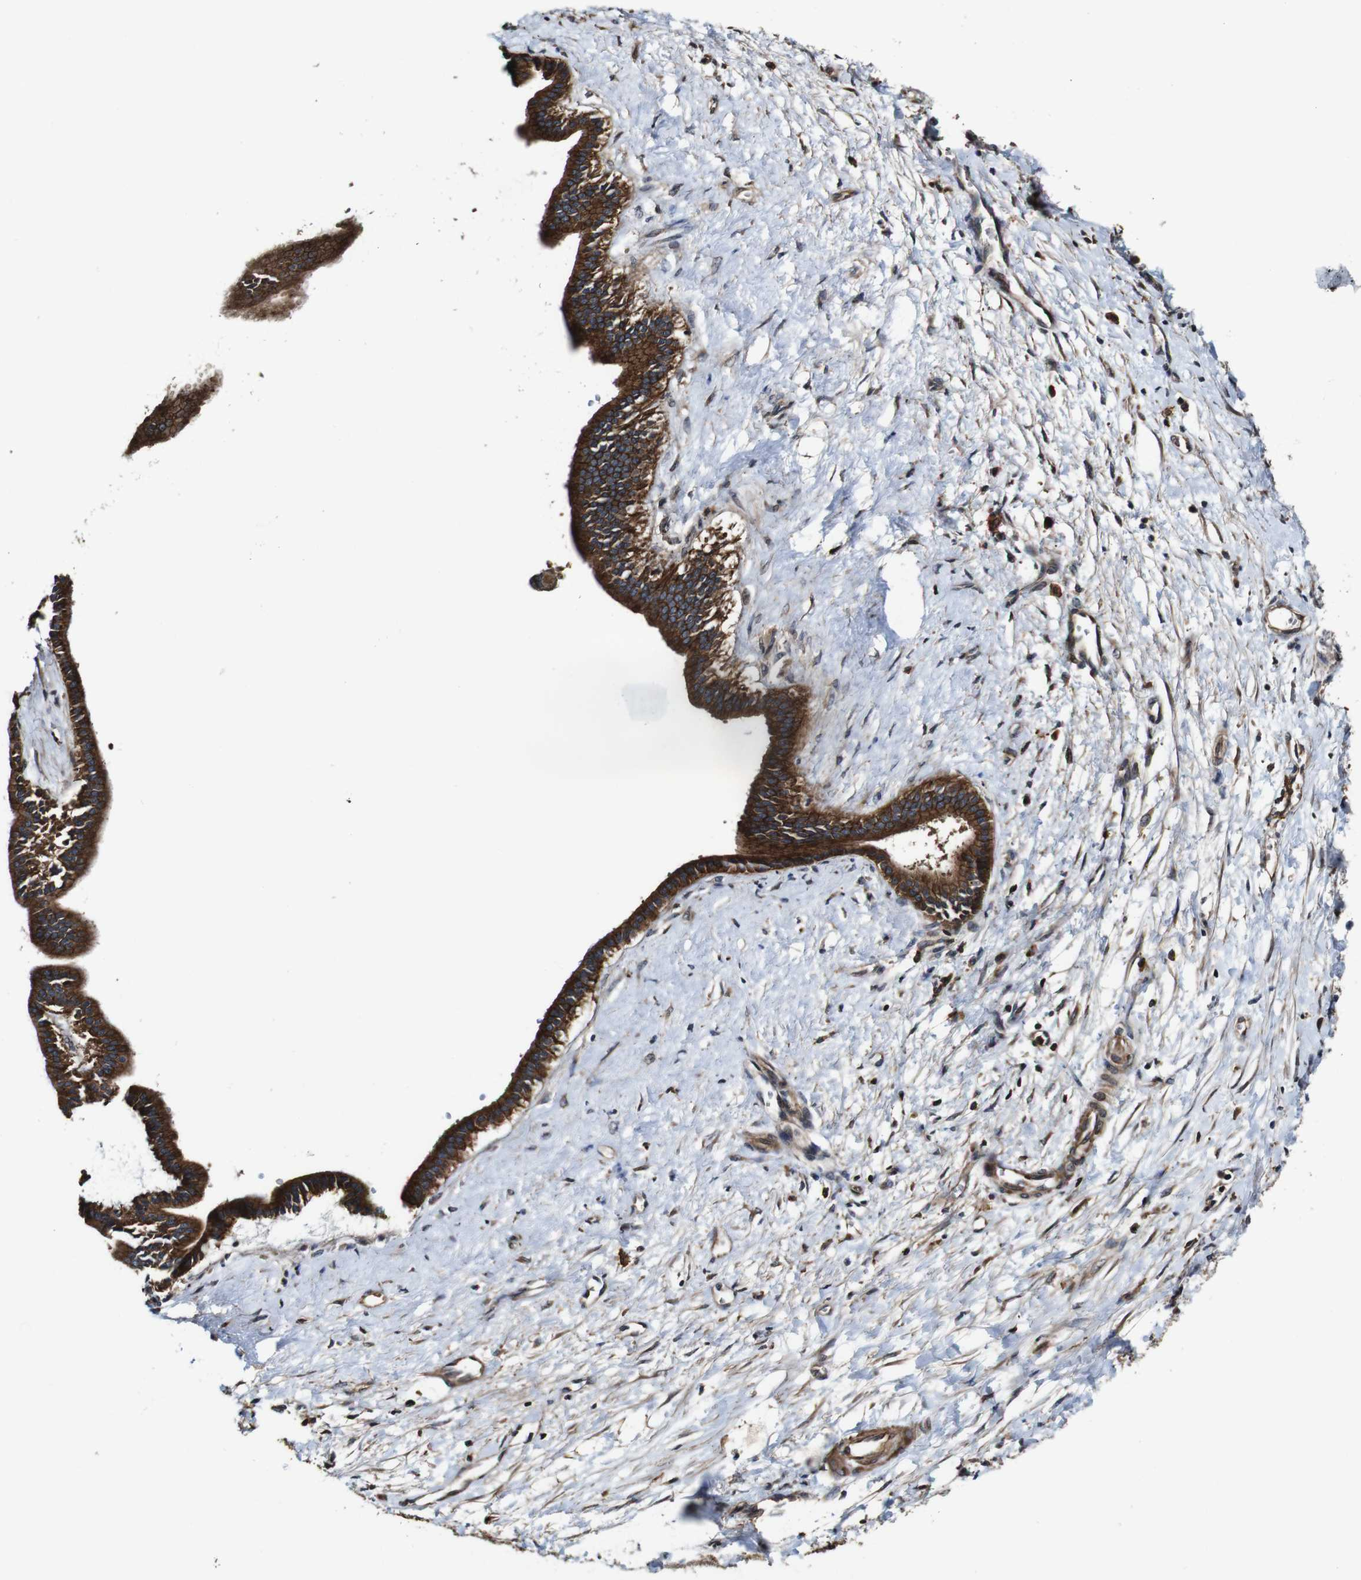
{"staining": {"intensity": "strong", "quantity": ">75%", "location": "cytoplasmic/membranous"}, "tissue": "liver cancer", "cell_type": "Tumor cells", "image_type": "cancer", "snomed": [{"axis": "morphology", "description": "Cholangiocarcinoma"}, {"axis": "topography", "description": "Liver"}], "caption": "Immunohistochemical staining of liver cancer (cholangiocarcinoma) shows strong cytoplasmic/membranous protein expression in approximately >75% of tumor cells.", "gene": "TNIK", "patient": {"sex": "female", "age": 65}}